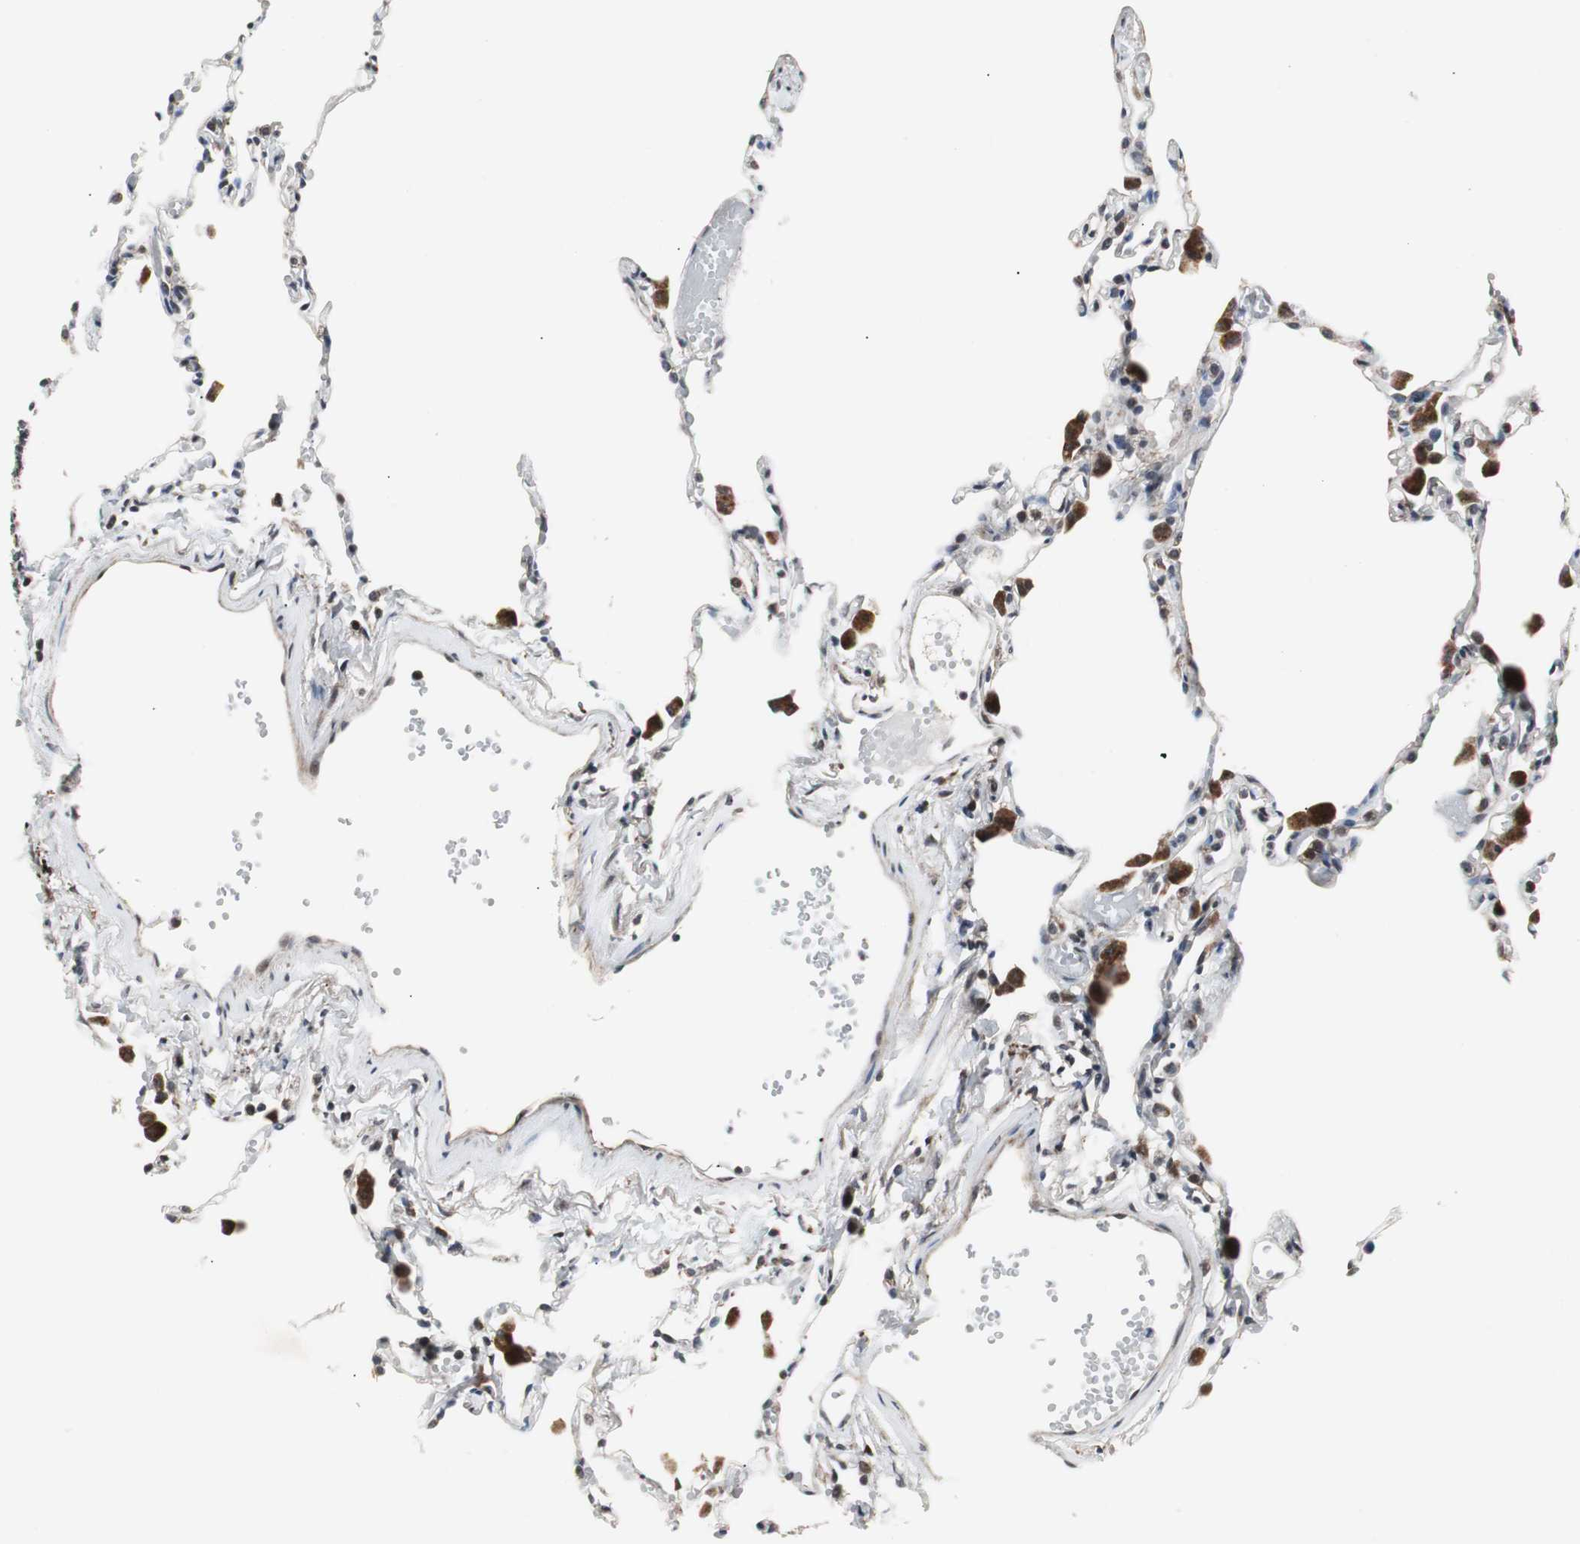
{"staining": {"intensity": "moderate", "quantity": "<25%", "location": "cytoplasmic/membranous"}, "tissue": "lung", "cell_type": "Alveolar cells", "image_type": "normal", "snomed": [{"axis": "morphology", "description": "Normal tissue, NOS"}, {"axis": "topography", "description": "Lung"}], "caption": "Immunohistochemical staining of benign human lung exhibits moderate cytoplasmic/membranous protein expression in about <25% of alveolar cells. The staining was performed using DAB to visualize the protein expression in brown, while the nuclei were stained in blue with hematoxylin (Magnification: 20x).", "gene": "MRPL40", "patient": {"sex": "female", "age": 49}}